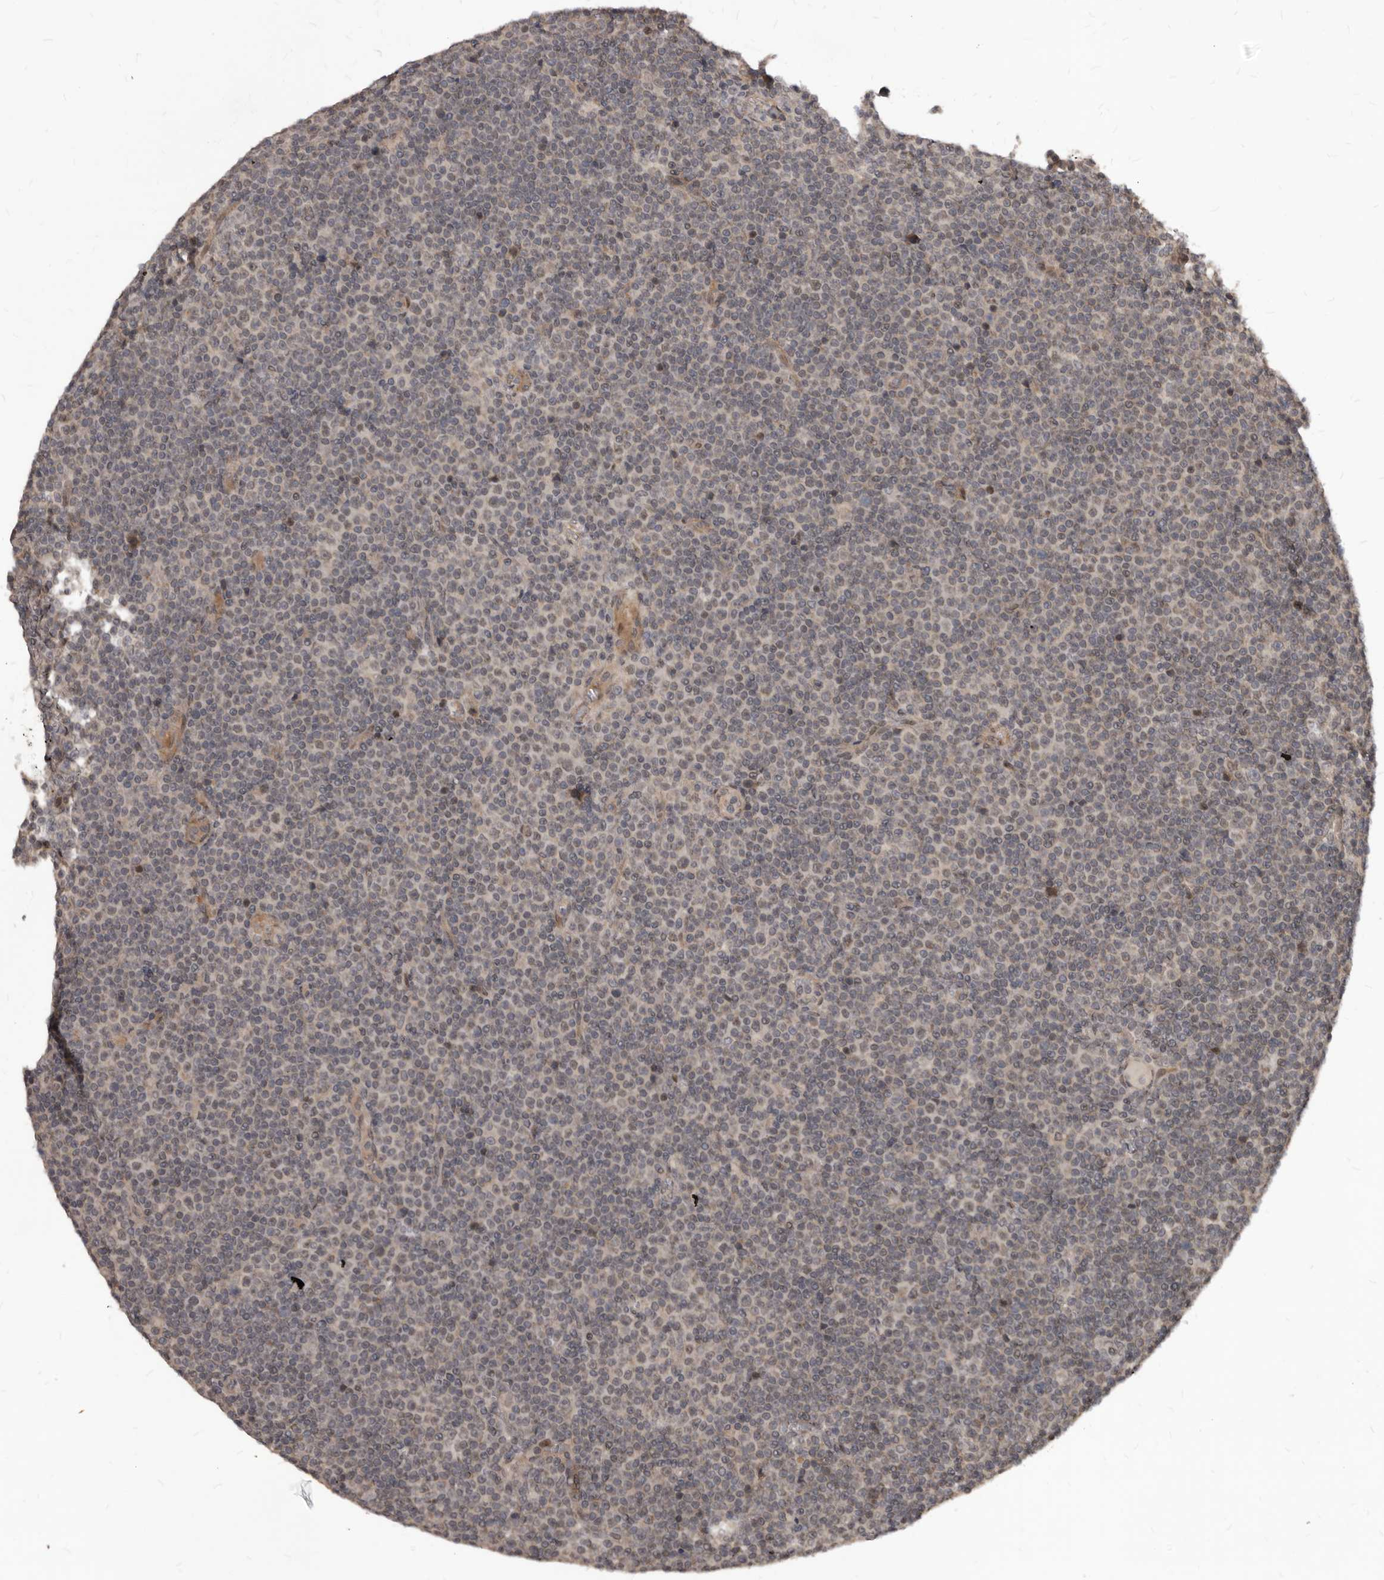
{"staining": {"intensity": "weak", "quantity": "25%-75%", "location": "nuclear"}, "tissue": "lymphoma", "cell_type": "Tumor cells", "image_type": "cancer", "snomed": [{"axis": "morphology", "description": "Malignant lymphoma, non-Hodgkin's type, Low grade"}, {"axis": "topography", "description": "Lymph node"}], "caption": "IHC photomicrograph of neoplastic tissue: lymphoma stained using immunohistochemistry (IHC) shows low levels of weak protein expression localized specifically in the nuclear of tumor cells, appearing as a nuclear brown color.", "gene": "GABPB2", "patient": {"sex": "female", "age": 67}}